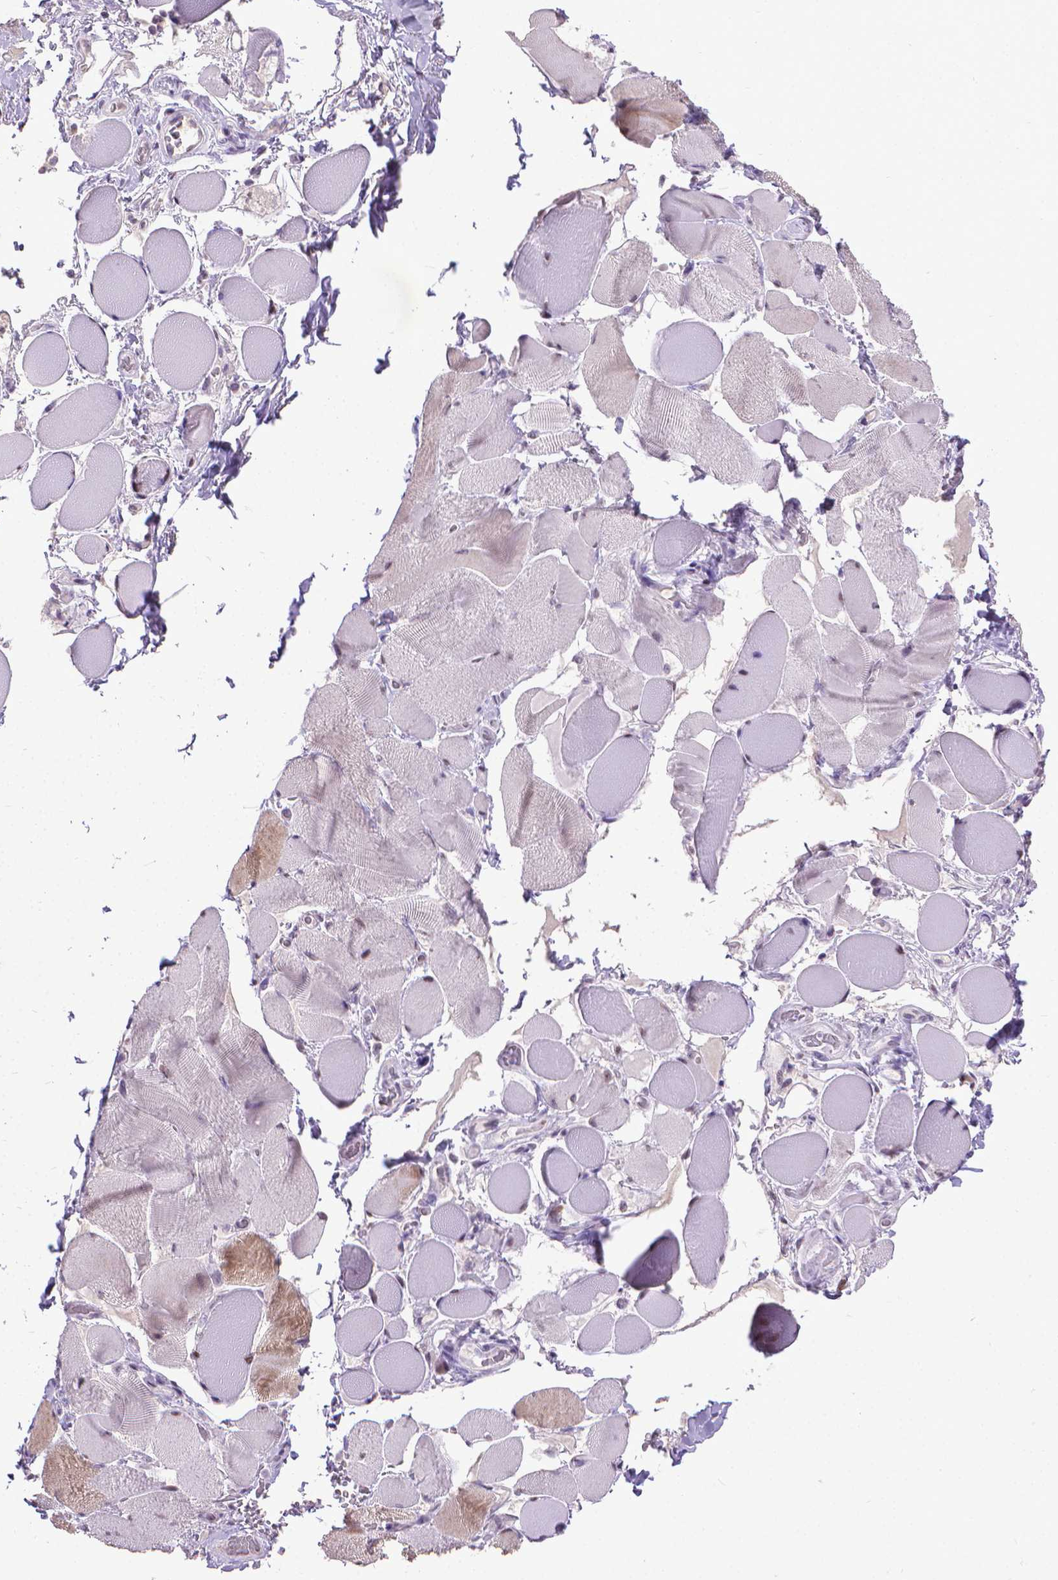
{"staining": {"intensity": "weak", "quantity": "25%-75%", "location": "cytoplasmic/membranous"}, "tissue": "skeletal muscle", "cell_type": "Myocytes", "image_type": "normal", "snomed": [{"axis": "morphology", "description": "Normal tissue, NOS"}, {"axis": "topography", "description": "Skeletal muscle"}, {"axis": "topography", "description": "Anal"}, {"axis": "topography", "description": "Peripheral nerve tissue"}], "caption": "Protein staining of normal skeletal muscle displays weak cytoplasmic/membranous positivity in approximately 25%-75% of myocytes. (DAB (3,3'-diaminobenzidine) IHC with brightfield microscopy, high magnification).", "gene": "KMO", "patient": {"sex": "male", "age": 53}}